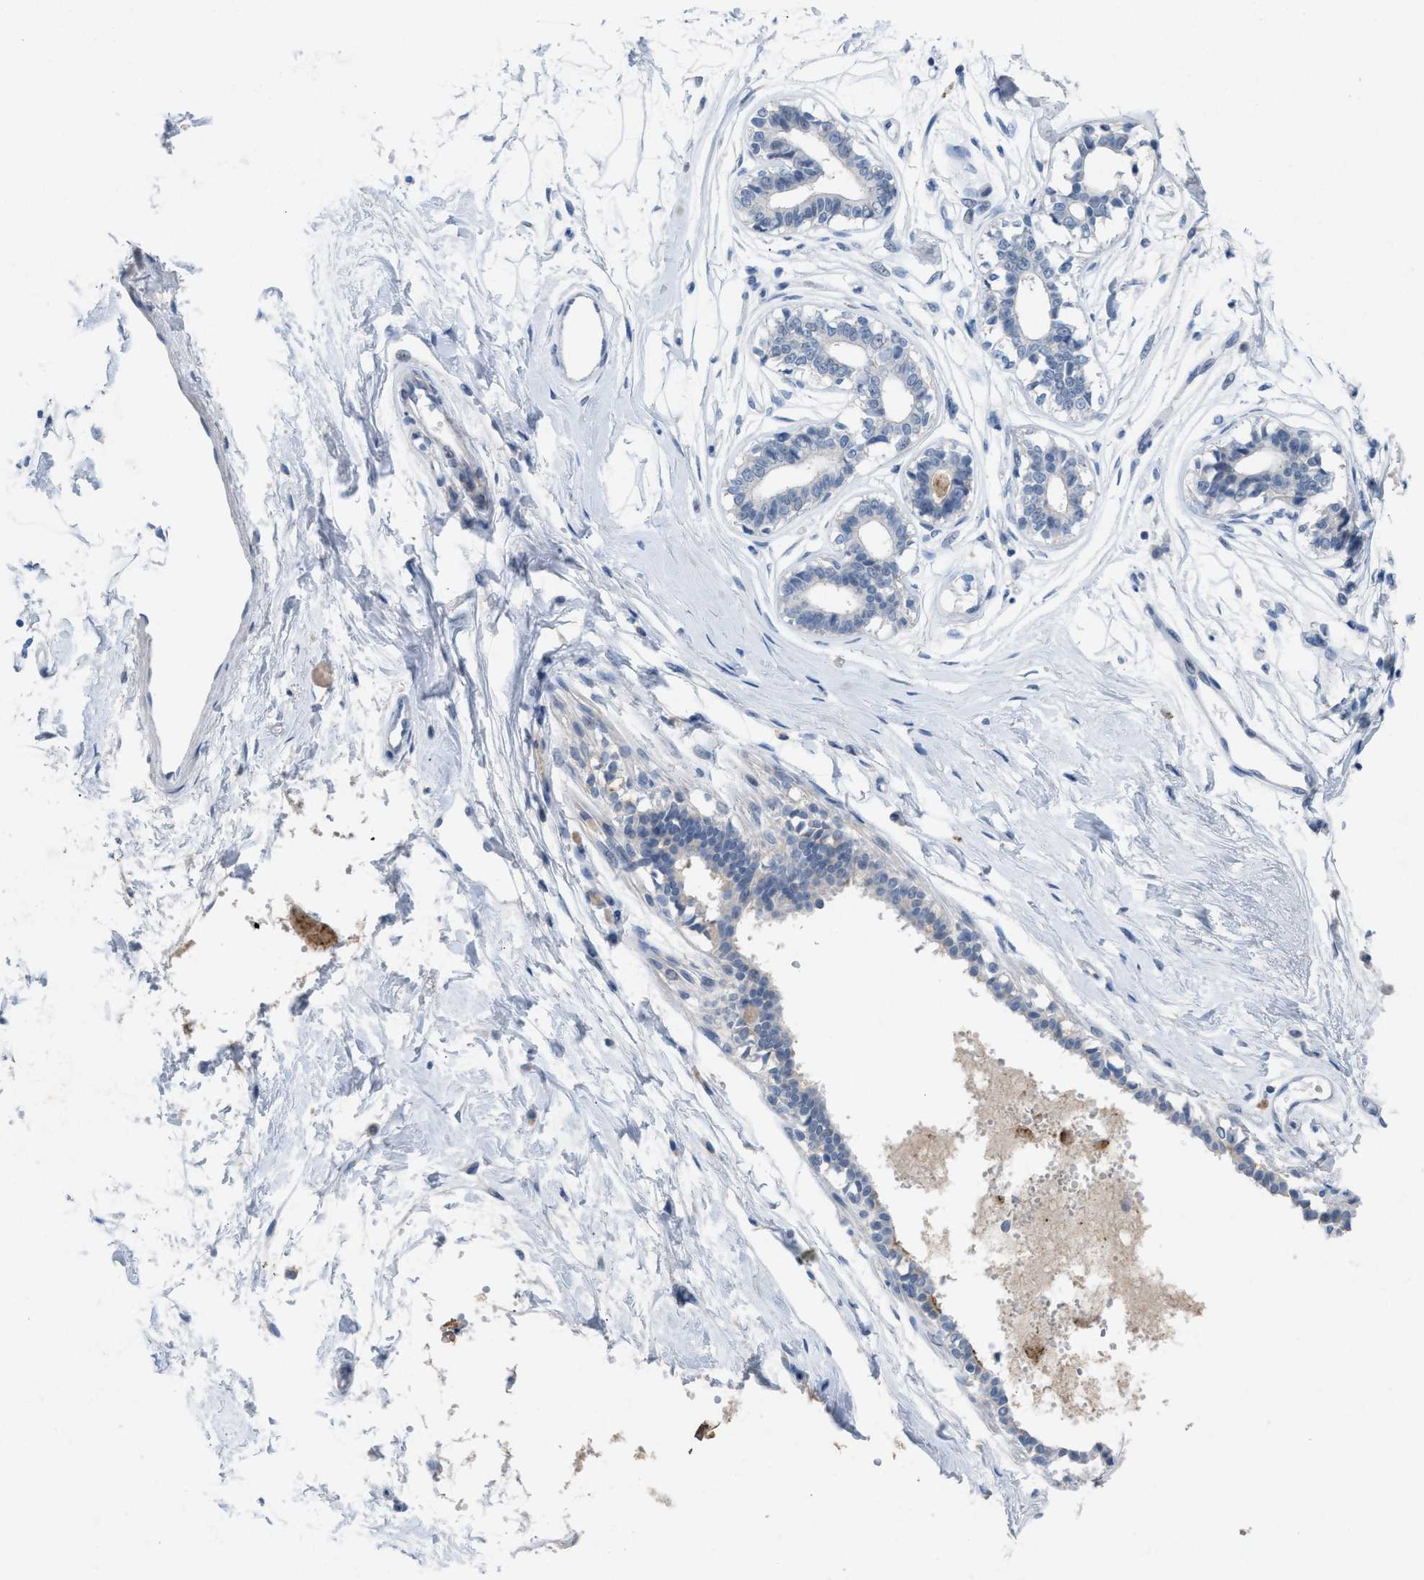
{"staining": {"intensity": "negative", "quantity": "none", "location": "none"}, "tissue": "breast", "cell_type": "Adipocytes", "image_type": "normal", "snomed": [{"axis": "morphology", "description": "Normal tissue, NOS"}, {"axis": "topography", "description": "Breast"}], "caption": "DAB immunohistochemical staining of normal breast exhibits no significant staining in adipocytes.", "gene": "SLC5A5", "patient": {"sex": "female", "age": 45}}